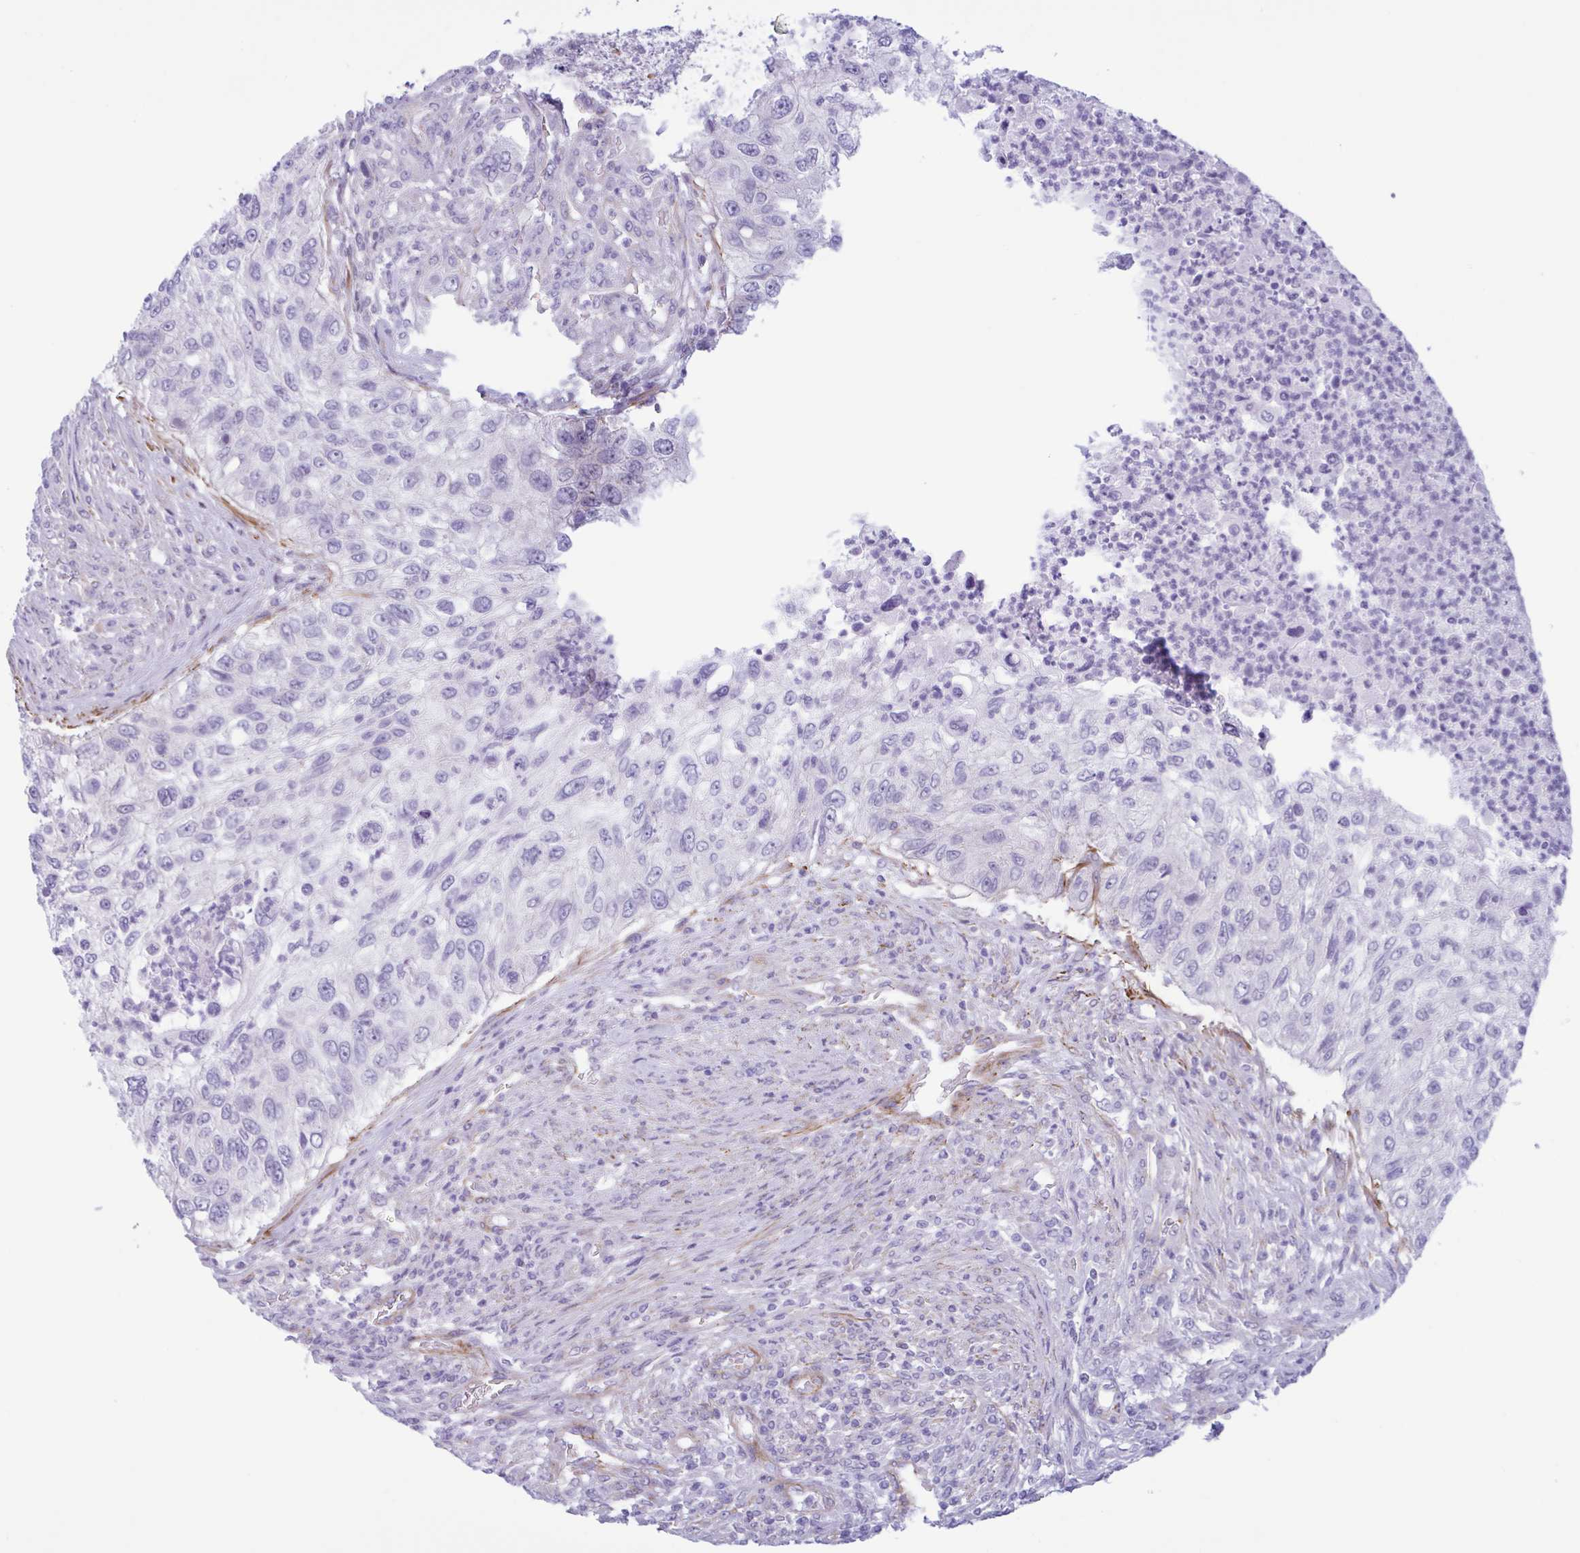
{"staining": {"intensity": "negative", "quantity": "none", "location": "none"}, "tissue": "urothelial cancer", "cell_type": "Tumor cells", "image_type": "cancer", "snomed": [{"axis": "morphology", "description": "Urothelial carcinoma, High grade"}, {"axis": "topography", "description": "Urinary bladder"}], "caption": "Immunohistochemistry (IHC) of urothelial cancer displays no staining in tumor cells.", "gene": "AHCYL2", "patient": {"sex": "female", "age": 60}}